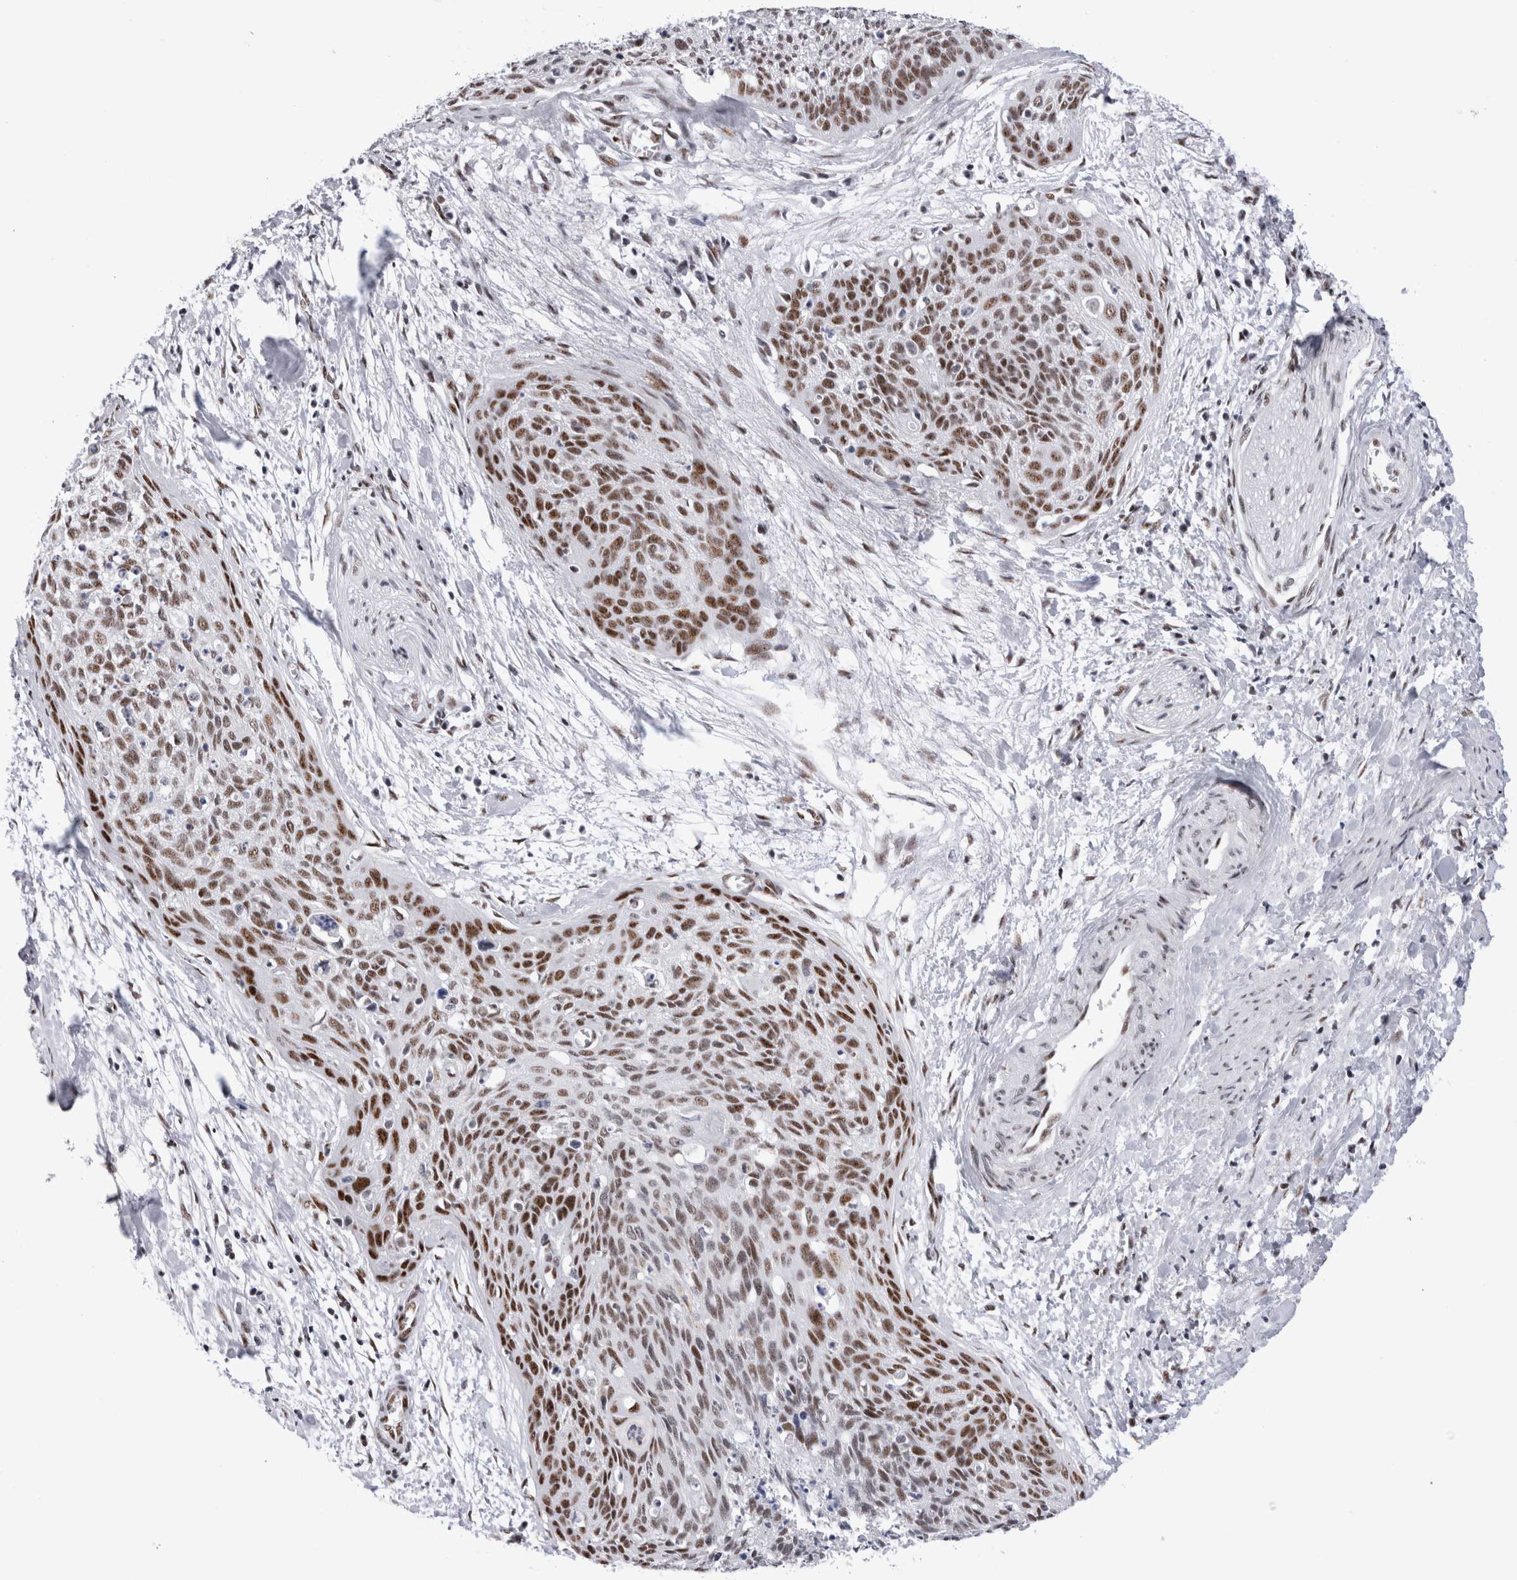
{"staining": {"intensity": "moderate", "quantity": ">75%", "location": "nuclear"}, "tissue": "cervical cancer", "cell_type": "Tumor cells", "image_type": "cancer", "snomed": [{"axis": "morphology", "description": "Squamous cell carcinoma, NOS"}, {"axis": "topography", "description": "Cervix"}], "caption": "Cervical squamous cell carcinoma stained for a protein shows moderate nuclear positivity in tumor cells.", "gene": "RBM6", "patient": {"sex": "female", "age": 55}}